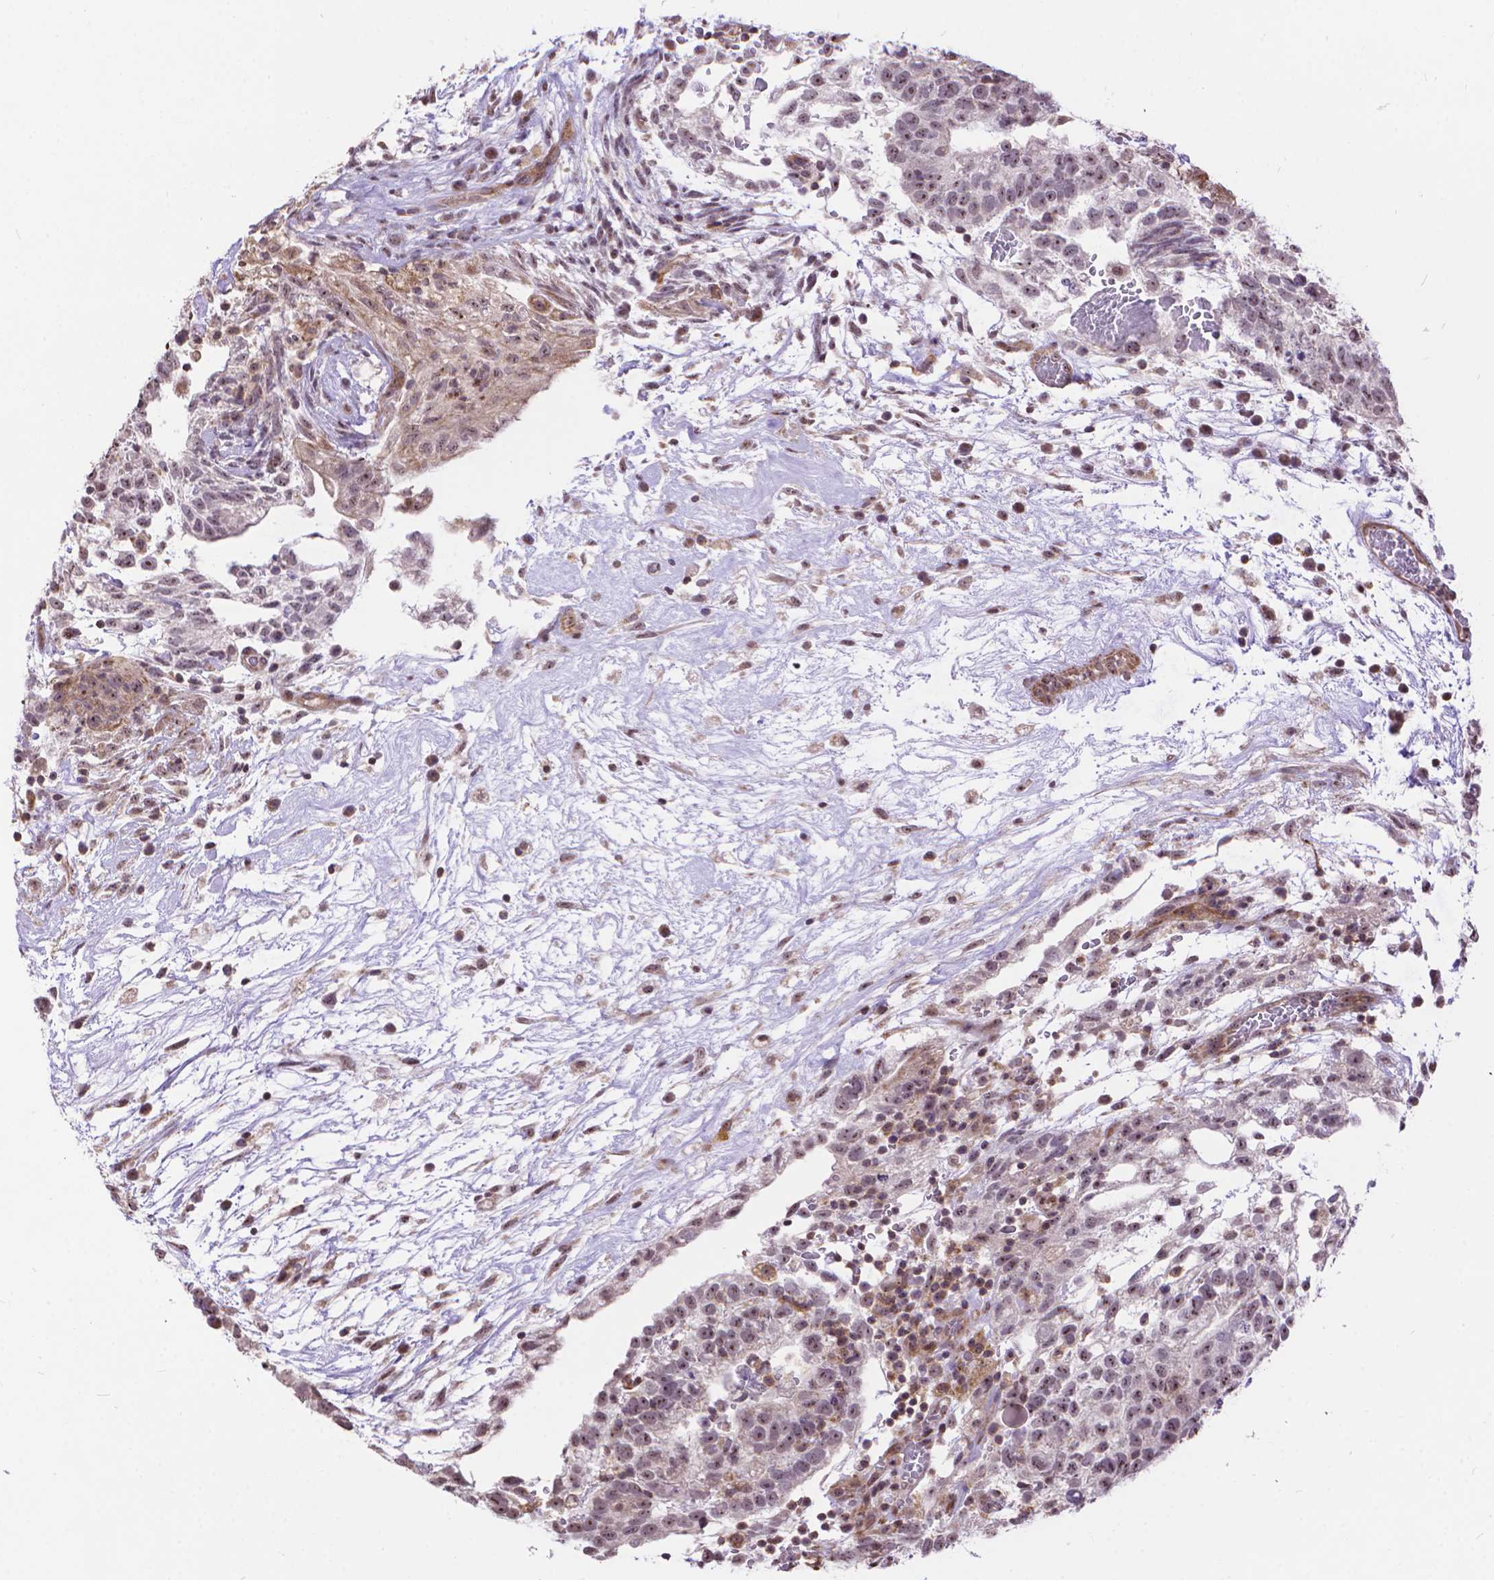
{"staining": {"intensity": "moderate", "quantity": "25%-75%", "location": "nuclear"}, "tissue": "testis cancer", "cell_type": "Tumor cells", "image_type": "cancer", "snomed": [{"axis": "morphology", "description": "Normal tissue, NOS"}, {"axis": "morphology", "description": "Carcinoma, Embryonal, NOS"}, {"axis": "topography", "description": "Testis"}], "caption": "Protein expression analysis of human testis embryonal carcinoma reveals moderate nuclear expression in about 25%-75% of tumor cells. (DAB (3,3'-diaminobenzidine) IHC, brown staining for protein, blue staining for nuclei).", "gene": "TMEM135", "patient": {"sex": "male", "age": 32}}